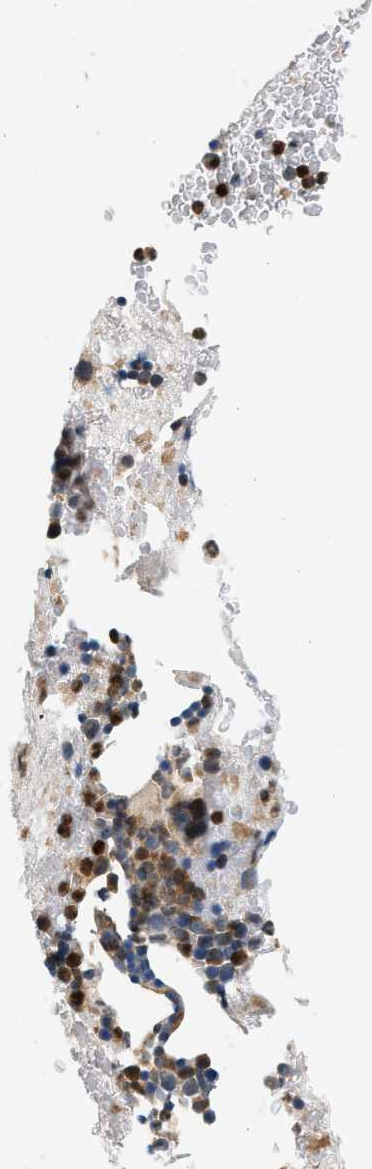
{"staining": {"intensity": "moderate", "quantity": "<25%", "location": "cytoplasmic/membranous"}, "tissue": "bone marrow", "cell_type": "Hematopoietic cells", "image_type": "normal", "snomed": [{"axis": "morphology", "description": "Normal tissue, NOS"}, {"axis": "morphology", "description": "Inflammation, NOS"}, {"axis": "topography", "description": "Bone marrow"}], "caption": "About <25% of hematopoietic cells in benign human bone marrow reveal moderate cytoplasmic/membranous protein staining as visualized by brown immunohistochemical staining.", "gene": "NRSN2", "patient": {"sex": "male", "age": 63}}